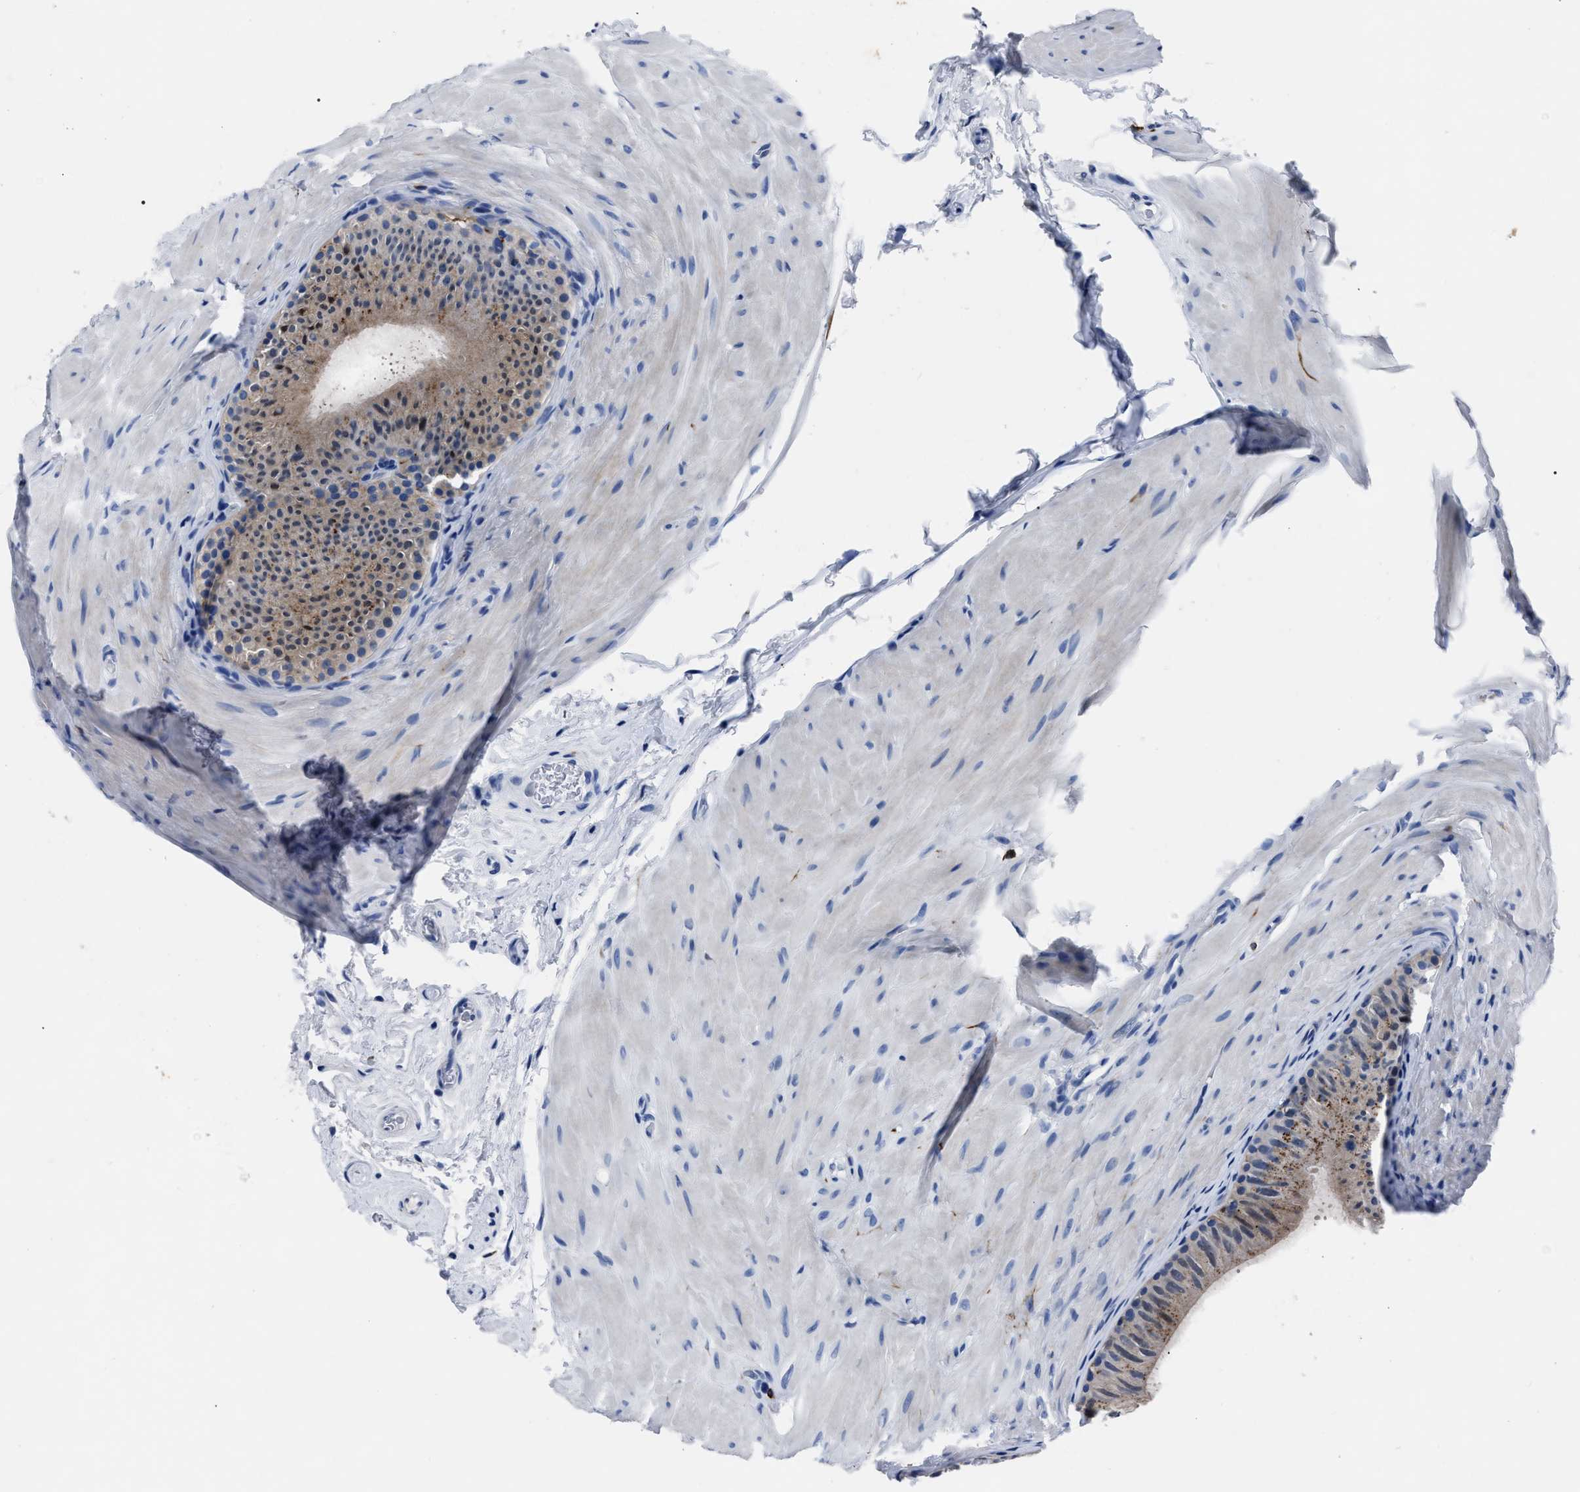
{"staining": {"intensity": "weak", "quantity": "<25%", "location": "cytoplasmic/membranous"}, "tissue": "epididymis", "cell_type": "Glandular cells", "image_type": "normal", "snomed": [{"axis": "morphology", "description": "Normal tissue, NOS"}, {"axis": "topography", "description": "Epididymis"}], "caption": "DAB immunohistochemical staining of benign epididymis demonstrates no significant positivity in glandular cells. (DAB (3,3'-diaminobenzidine) IHC, high magnification).", "gene": "OR10G3", "patient": {"sex": "male", "age": 34}}